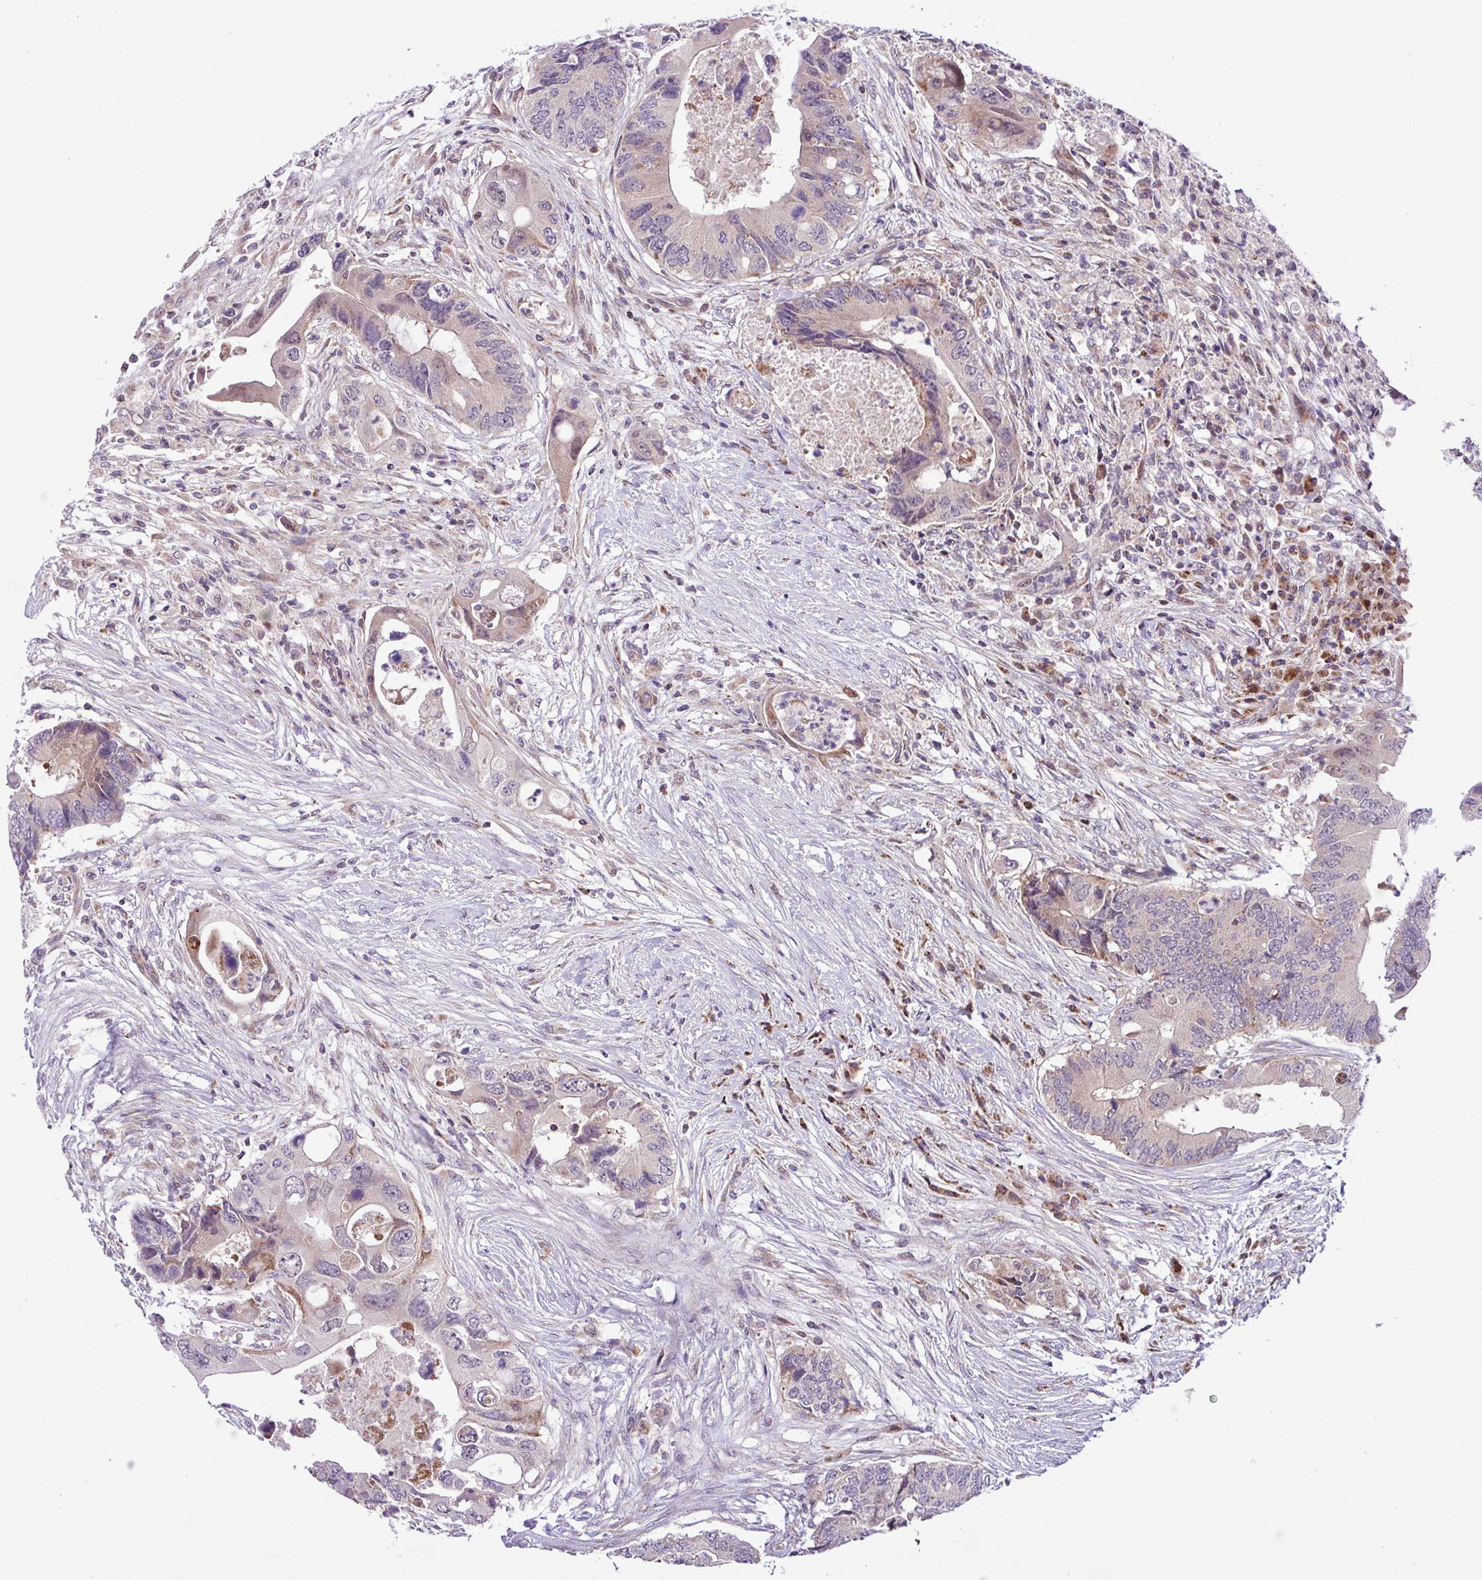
{"staining": {"intensity": "weak", "quantity": "<25%", "location": "cytoplasmic/membranous"}, "tissue": "colorectal cancer", "cell_type": "Tumor cells", "image_type": "cancer", "snomed": [{"axis": "morphology", "description": "Adenocarcinoma, NOS"}, {"axis": "topography", "description": "Colon"}], "caption": "Tumor cells show no significant staining in colorectal adenocarcinoma.", "gene": "B3GNT9", "patient": {"sex": "male", "age": 71}}